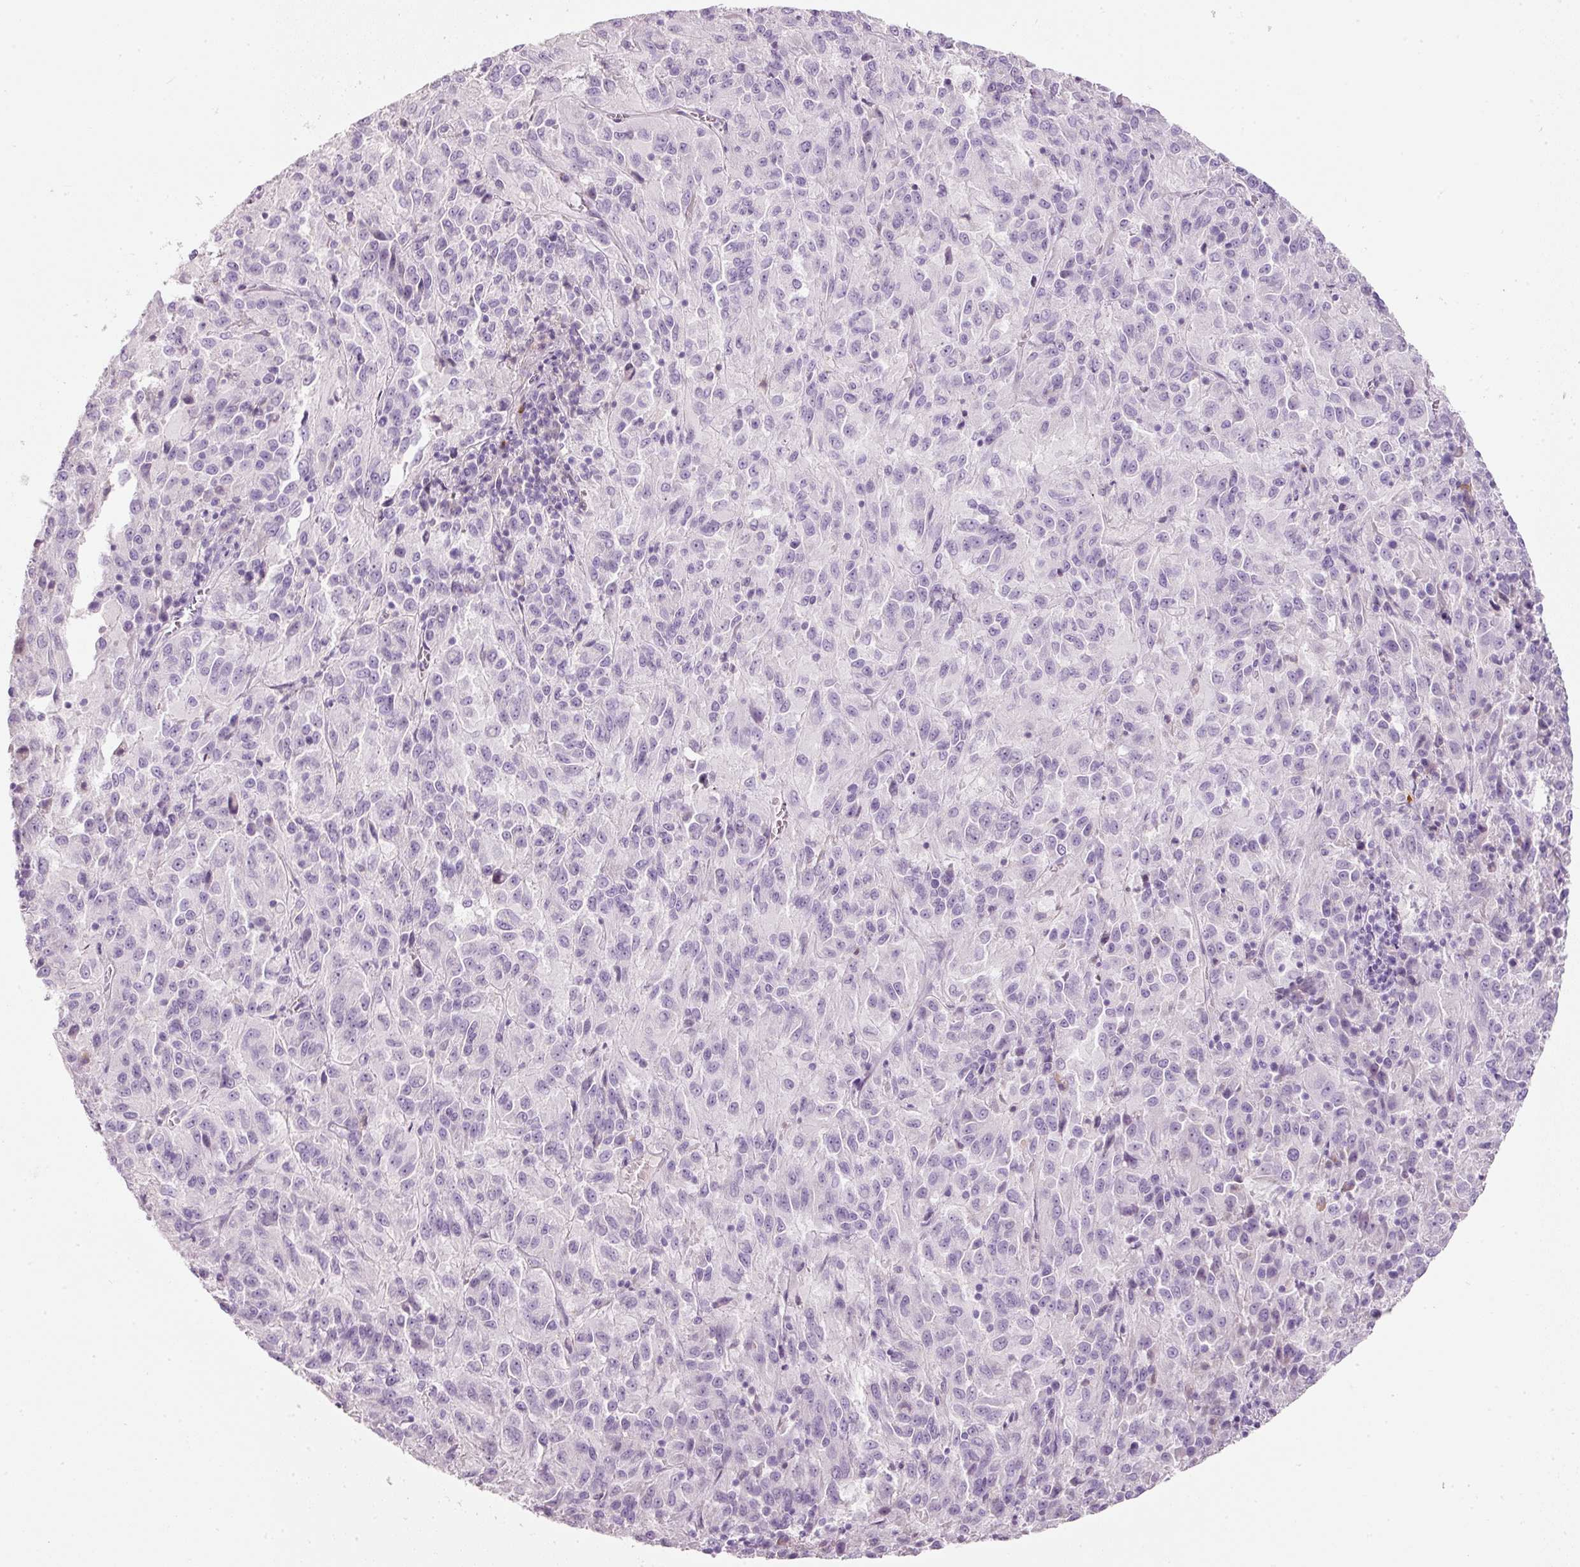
{"staining": {"intensity": "negative", "quantity": "none", "location": "none"}, "tissue": "melanoma", "cell_type": "Tumor cells", "image_type": "cancer", "snomed": [{"axis": "morphology", "description": "Malignant melanoma, Metastatic site"}, {"axis": "topography", "description": "Lung"}], "caption": "The photomicrograph exhibits no staining of tumor cells in melanoma. (DAB IHC visualized using brightfield microscopy, high magnification).", "gene": "DNM1", "patient": {"sex": "male", "age": 64}}